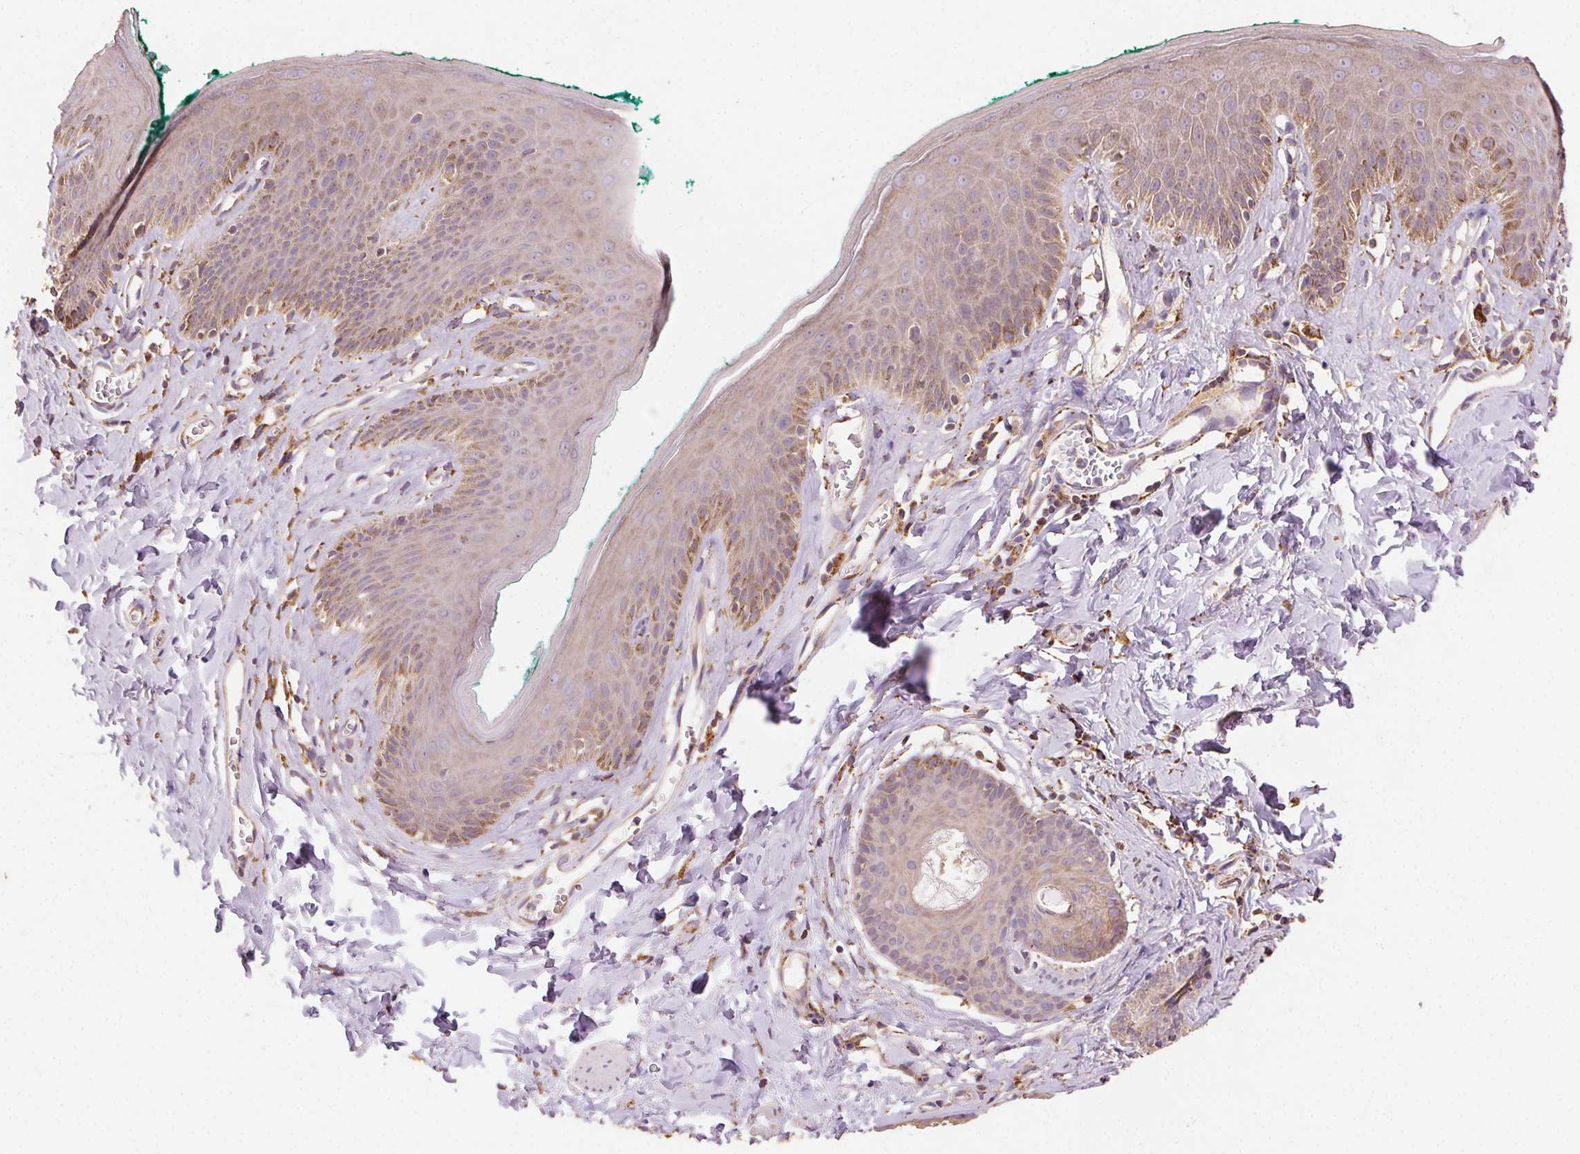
{"staining": {"intensity": "moderate", "quantity": "<25%", "location": "cytoplasmic/membranous"}, "tissue": "skin", "cell_type": "Epidermal cells", "image_type": "normal", "snomed": [{"axis": "morphology", "description": "Normal tissue, NOS"}, {"axis": "topography", "description": "Vulva"}, {"axis": "topography", "description": "Peripheral nerve tissue"}], "caption": "A low amount of moderate cytoplasmic/membranous expression is present in approximately <25% of epidermal cells in benign skin. The protein is shown in brown color, while the nuclei are stained blue.", "gene": "FNBP1L", "patient": {"sex": "female", "age": 66}}